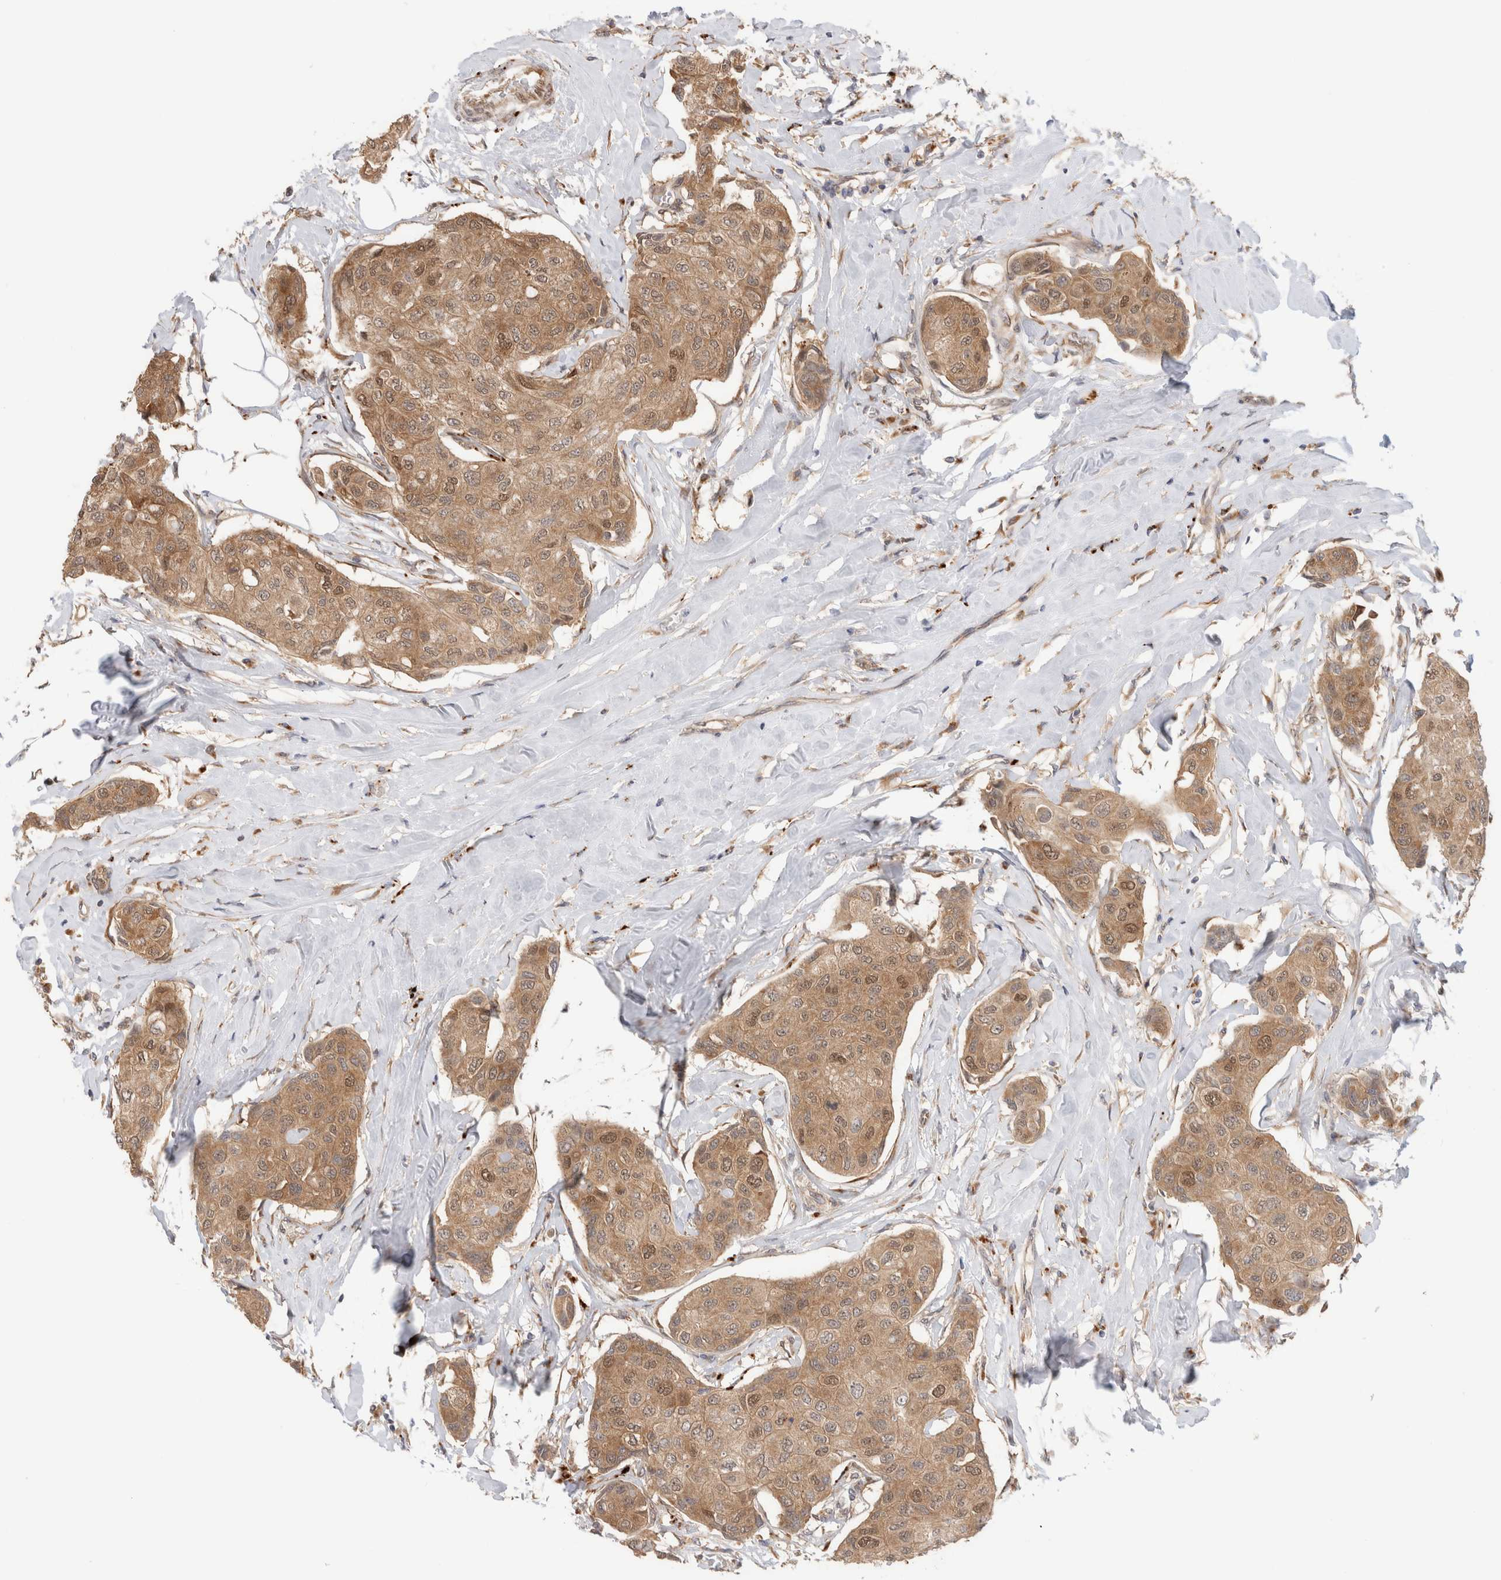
{"staining": {"intensity": "moderate", "quantity": ">75%", "location": "cytoplasmic/membranous,nuclear"}, "tissue": "breast cancer", "cell_type": "Tumor cells", "image_type": "cancer", "snomed": [{"axis": "morphology", "description": "Duct carcinoma"}, {"axis": "topography", "description": "Breast"}], "caption": "This is a photomicrograph of IHC staining of intraductal carcinoma (breast), which shows moderate staining in the cytoplasmic/membranous and nuclear of tumor cells.", "gene": "ACTL9", "patient": {"sex": "female", "age": 80}}